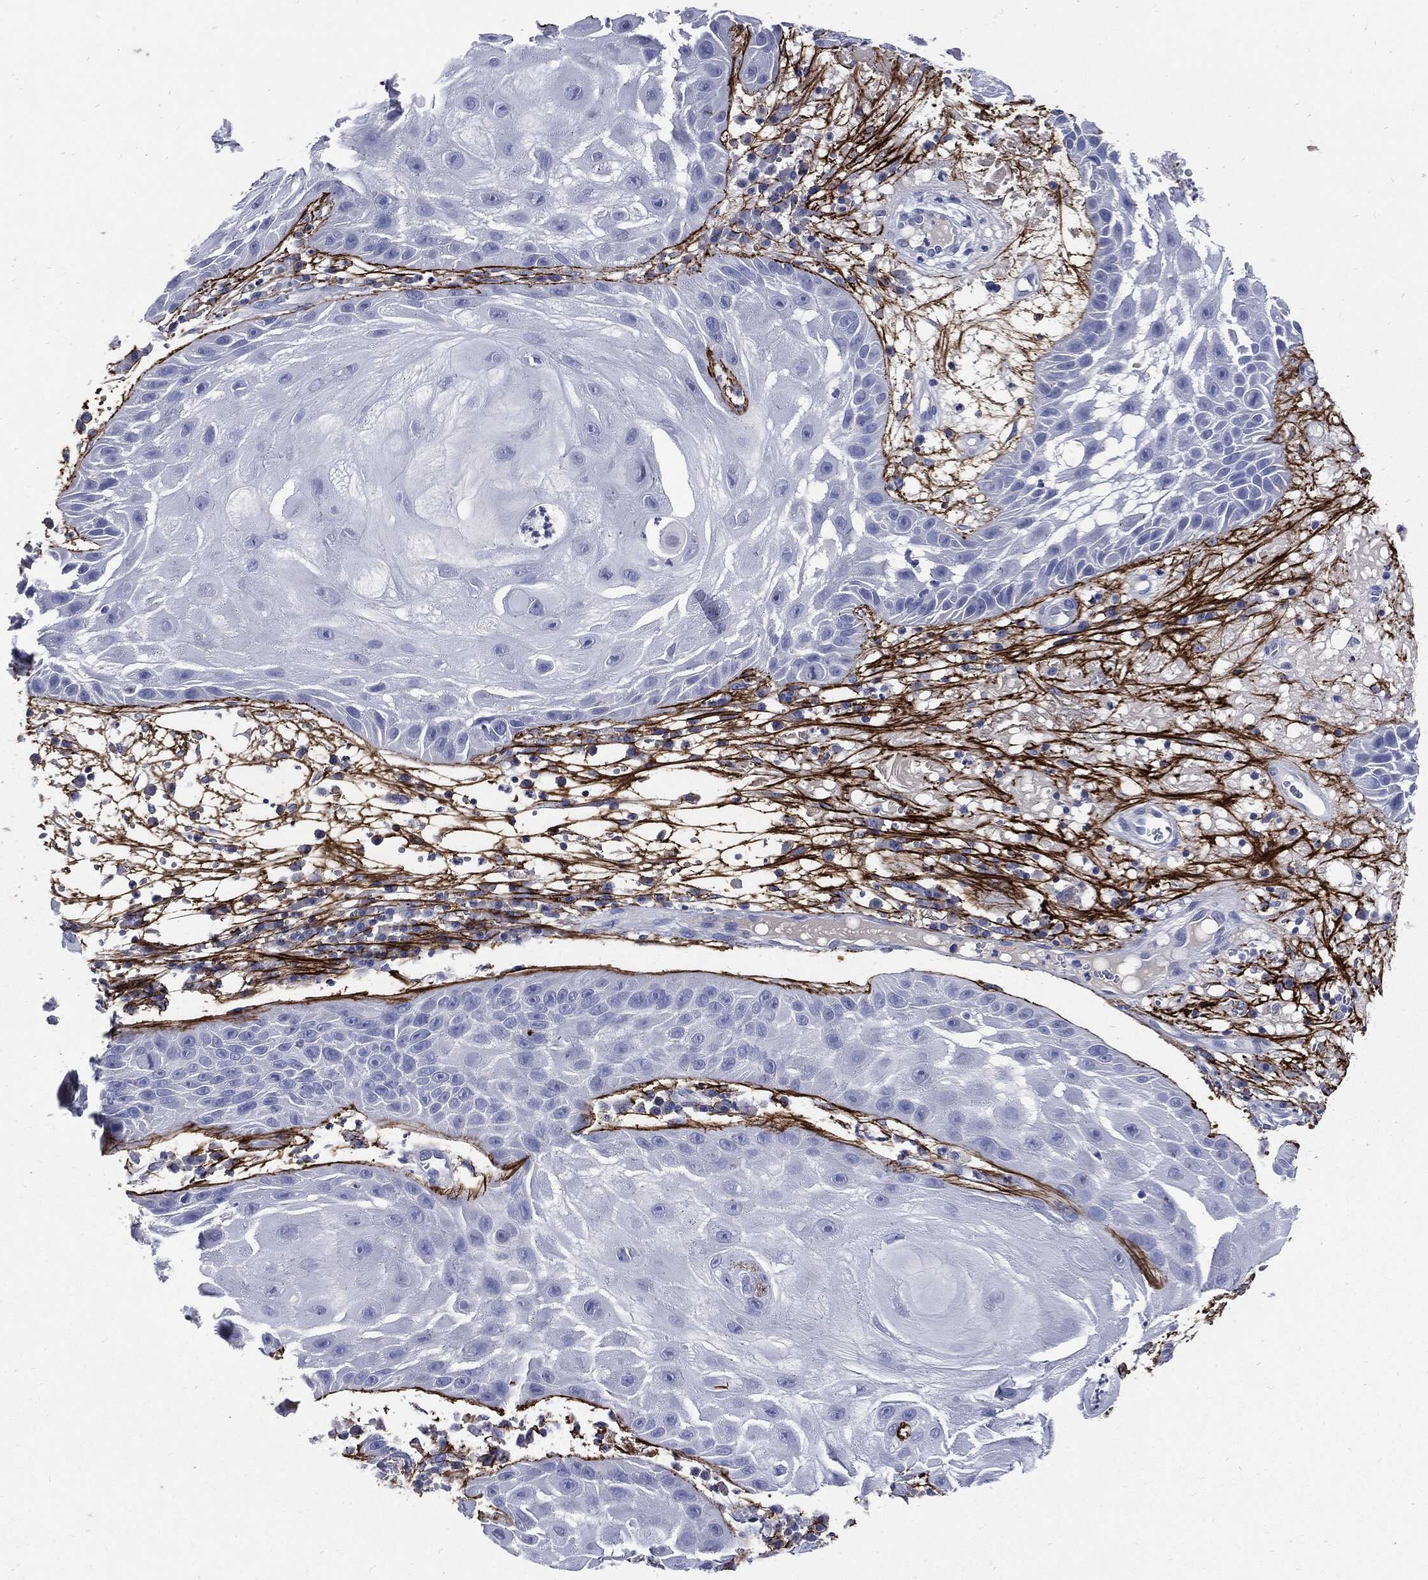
{"staining": {"intensity": "negative", "quantity": "none", "location": "none"}, "tissue": "skin cancer", "cell_type": "Tumor cells", "image_type": "cancer", "snomed": [{"axis": "morphology", "description": "Normal tissue, NOS"}, {"axis": "morphology", "description": "Squamous cell carcinoma, NOS"}, {"axis": "topography", "description": "Skin"}], "caption": "This is an immunohistochemistry micrograph of human skin cancer (squamous cell carcinoma). There is no staining in tumor cells.", "gene": "FBN1", "patient": {"sex": "male", "age": 79}}